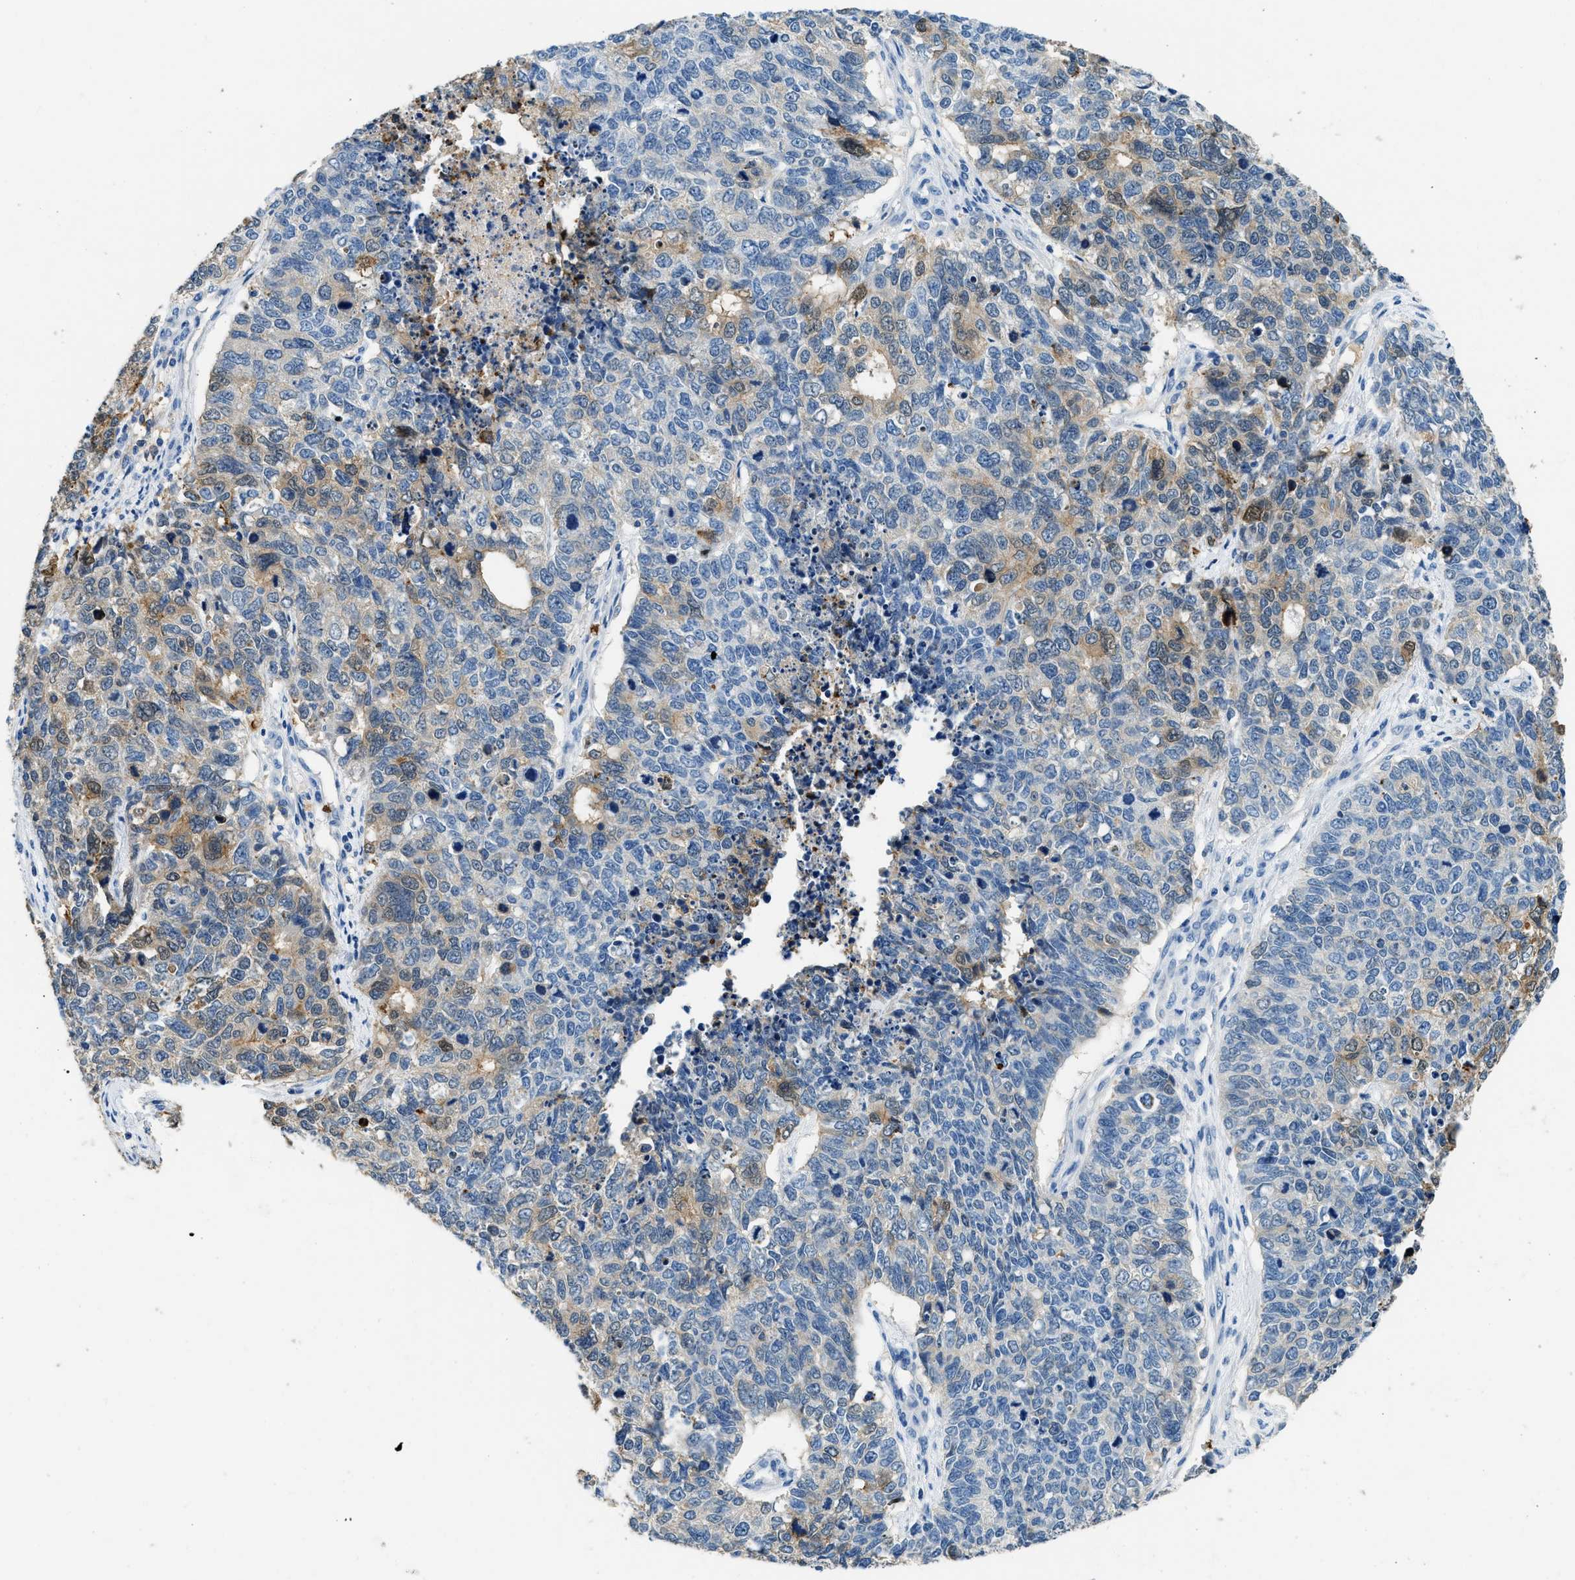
{"staining": {"intensity": "moderate", "quantity": "<25%", "location": "cytoplasmic/membranous"}, "tissue": "cervical cancer", "cell_type": "Tumor cells", "image_type": "cancer", "snomed": [{"axis": "morphology", "description": "Squamous cell carcinoma, NOS"}, {"axis": "topography", "description": "Cervix"}], "caption": "Cervical cancer stained with a protein marker shows moderate staining in tumor cells.", "gene": "ANXA3", "patient": {"sex": "female", "age": 63}}